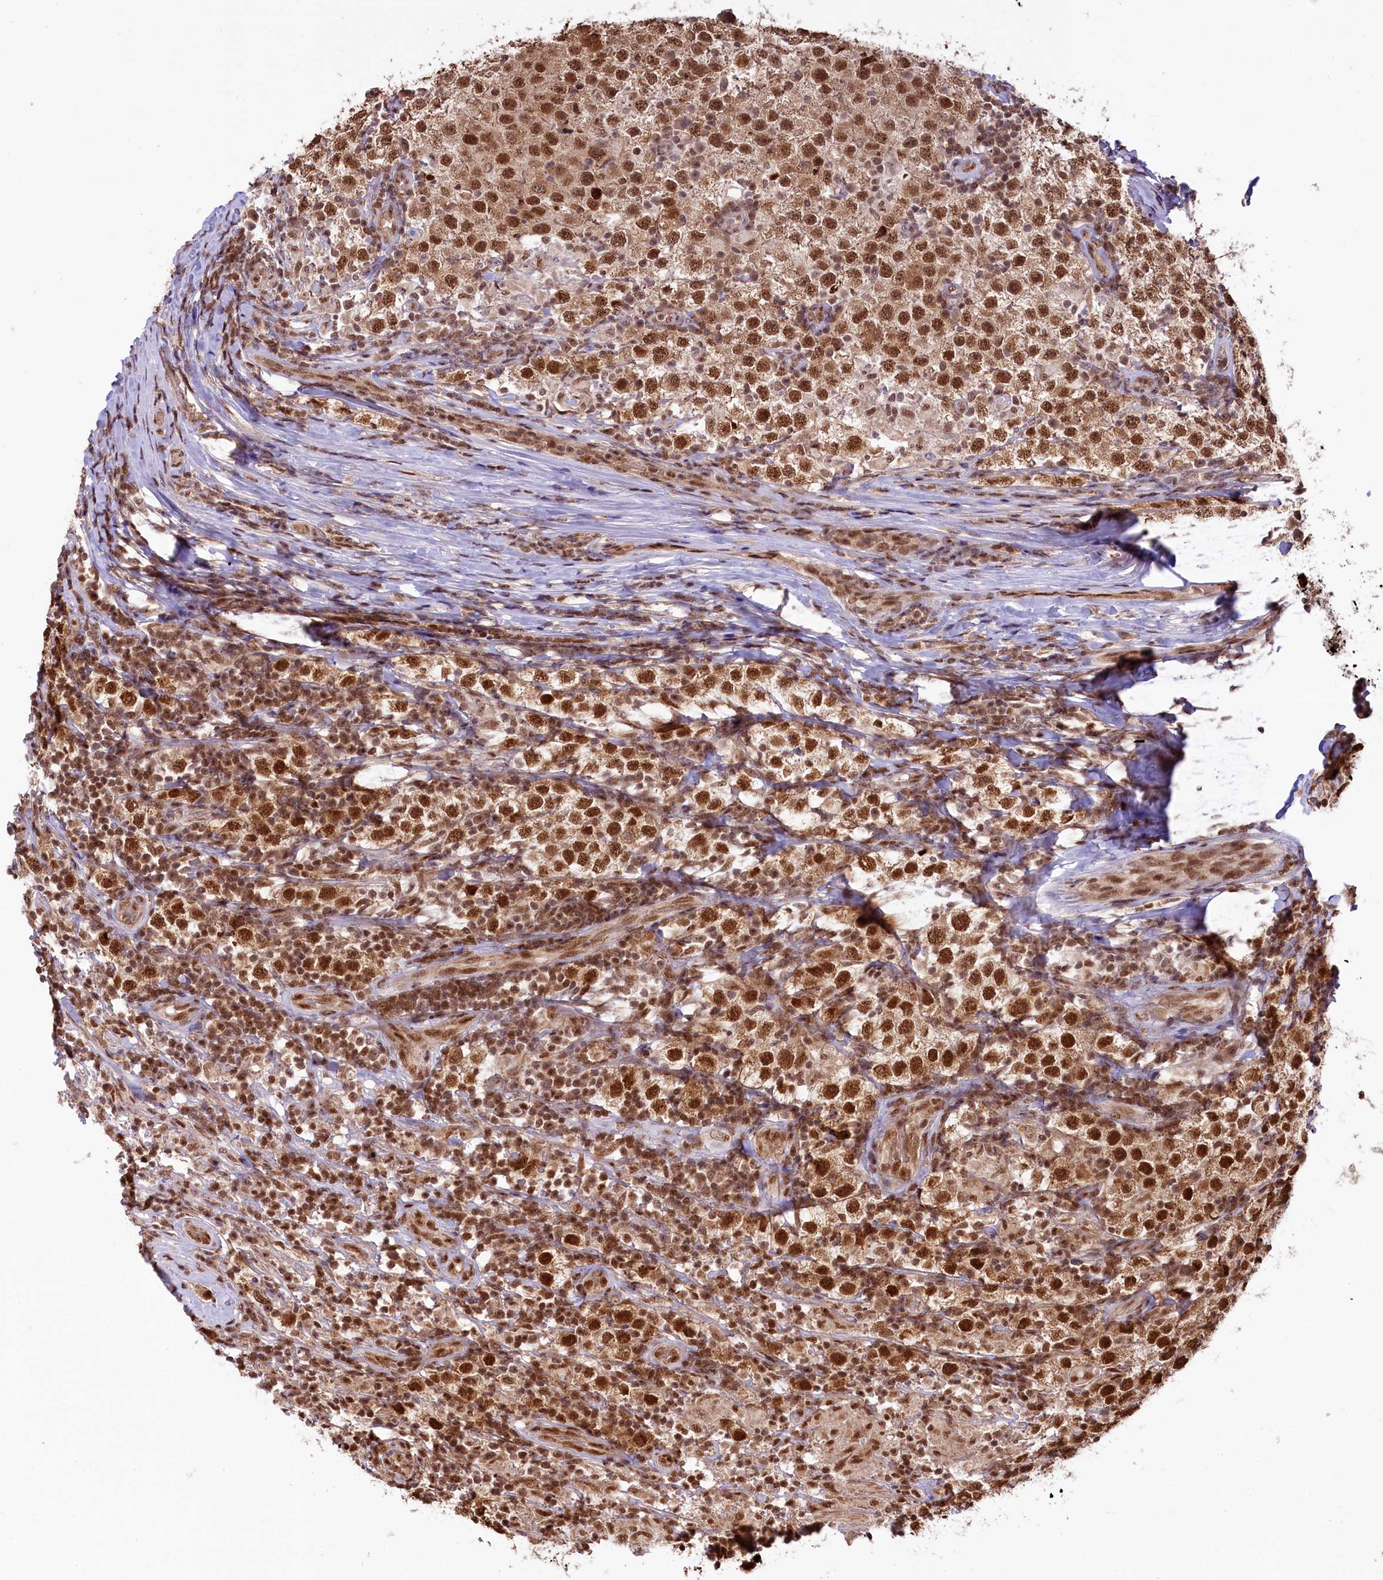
{"staining": {"intensity": "strong", "quantity": ">75%", "location": "cytoplasmic/membranous,nuclear"}, "tissue": "testis cancer", "cell_type": "Tumor cells", "image_type": "cancer", "snomed": [{"axis": "morphology", "description": "Normal tissue, NOS"}, {"axis": "morphology", "description": "Urothelial carcinoma, High grade"}, {"axis": "morphology", "description": "Seminoma, NOS"}, {"axis": "morphology", "description": "Carcinoma, Embryonal, NOS"}, {"axis": "topography", "description": "Urinary bladder"}, {"axis": "topography", "description": "Testis"}], "caption": "The histopathology image displays a brown stain indicating the presence of a protein in the cytoplasmic/membranous and nuclear of tumor cells in testis cancer.", "gene": "CARD8", "patient": {"sex": "male", "age": 41}}